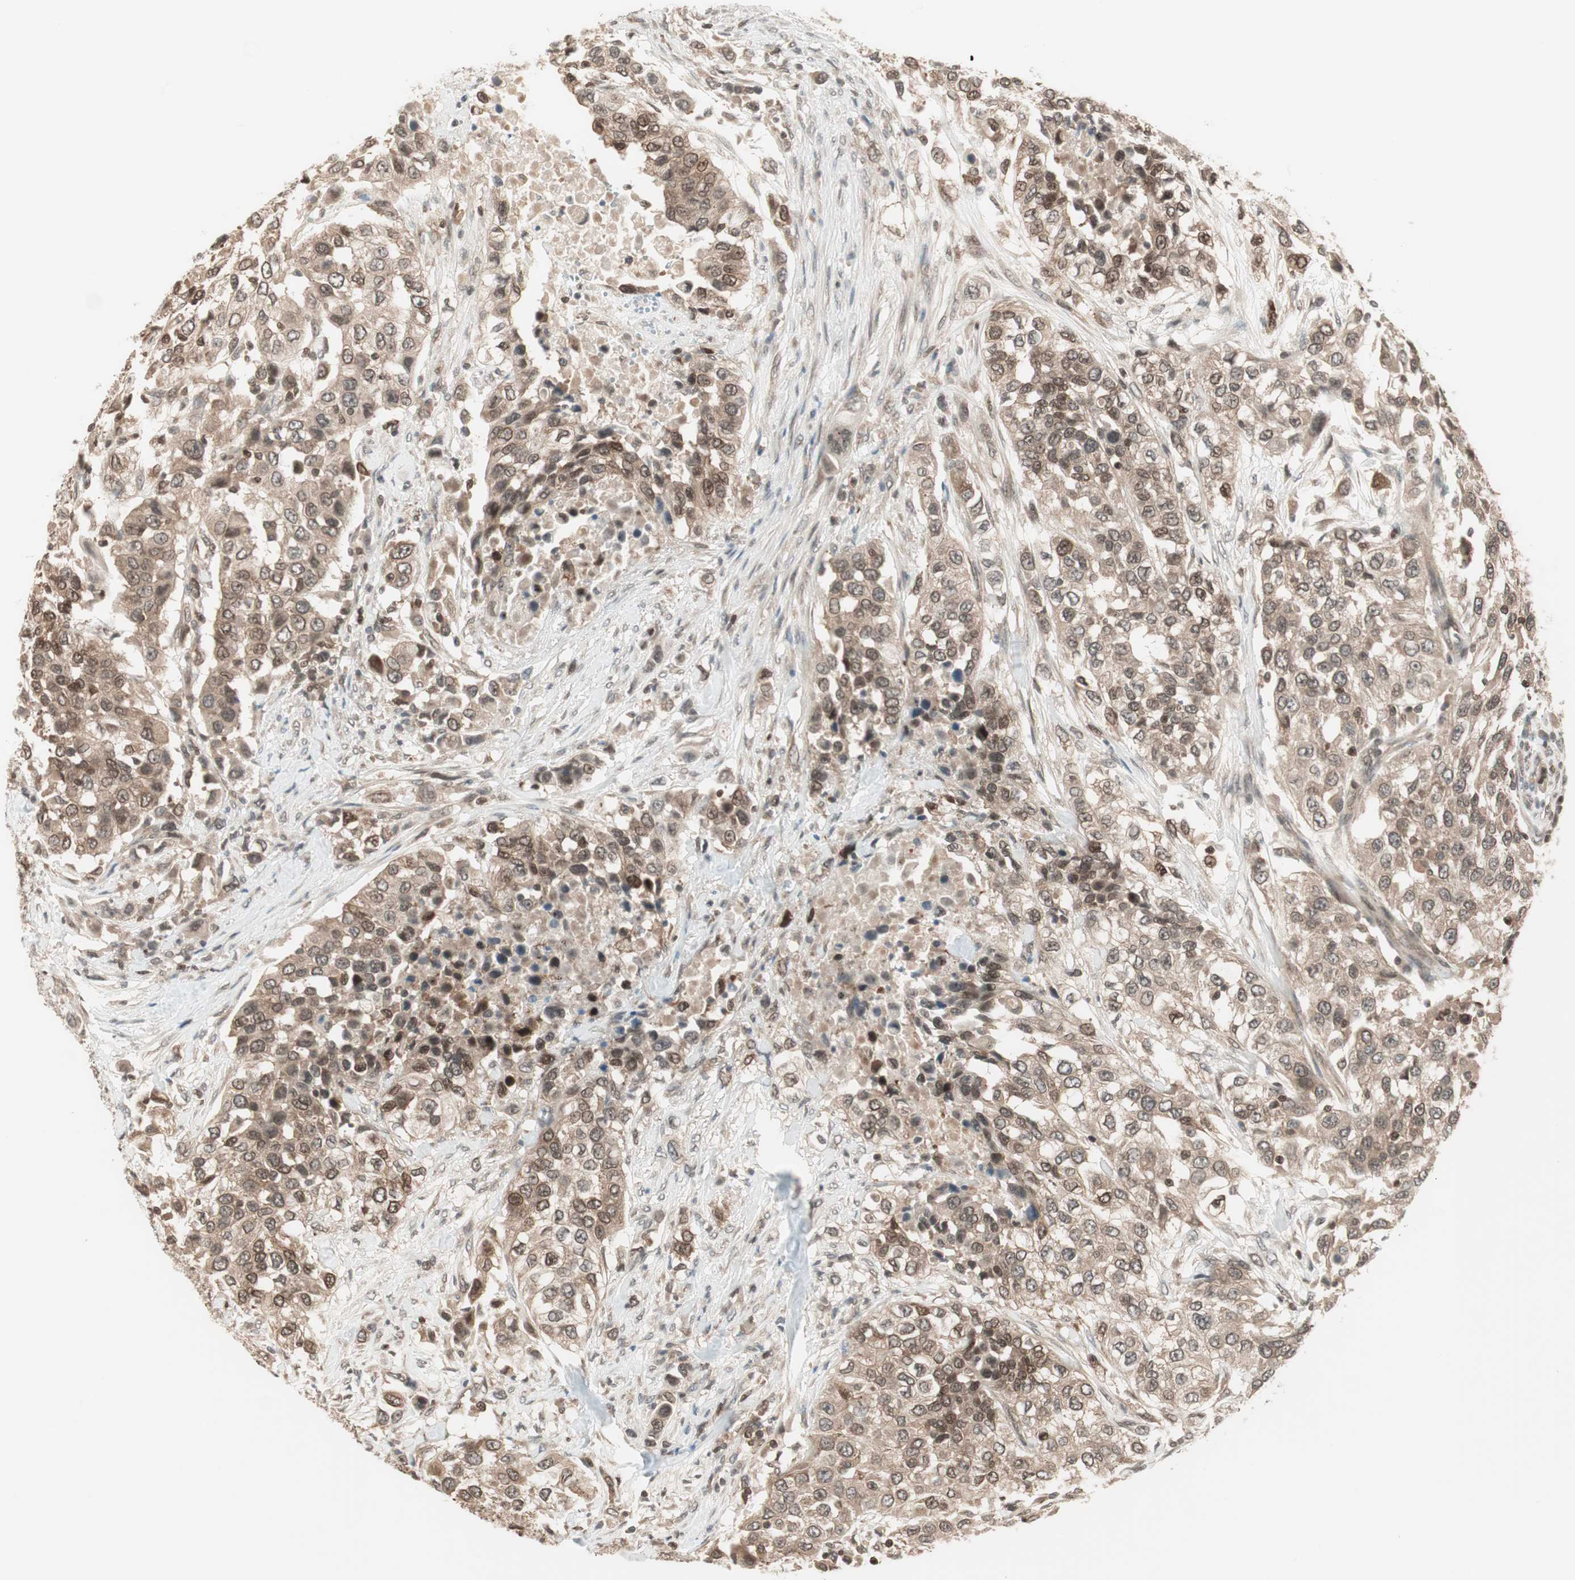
{"staining": {"intensity": "weak", "quantity": ">75%", "location": "cytoplasmic/membranous"}, "tissue": "urothelial cancer", "cell_type": "Tumor cells", "image_type": "cancer", "snomed": [{"axis": "morphology", "description": "Urothelial carcinoma, High grade"}, {"axis": "topography", "description": "Urinary bladder"}], "caption": "IHC of human urothelial carcinoma (high-grade) displays low levels of weak cytoplasmic/membranous staining in approximately >75% of tumor cells.", "gene": "UBE2I", "patient": {"sex": "female", "age": 80}}